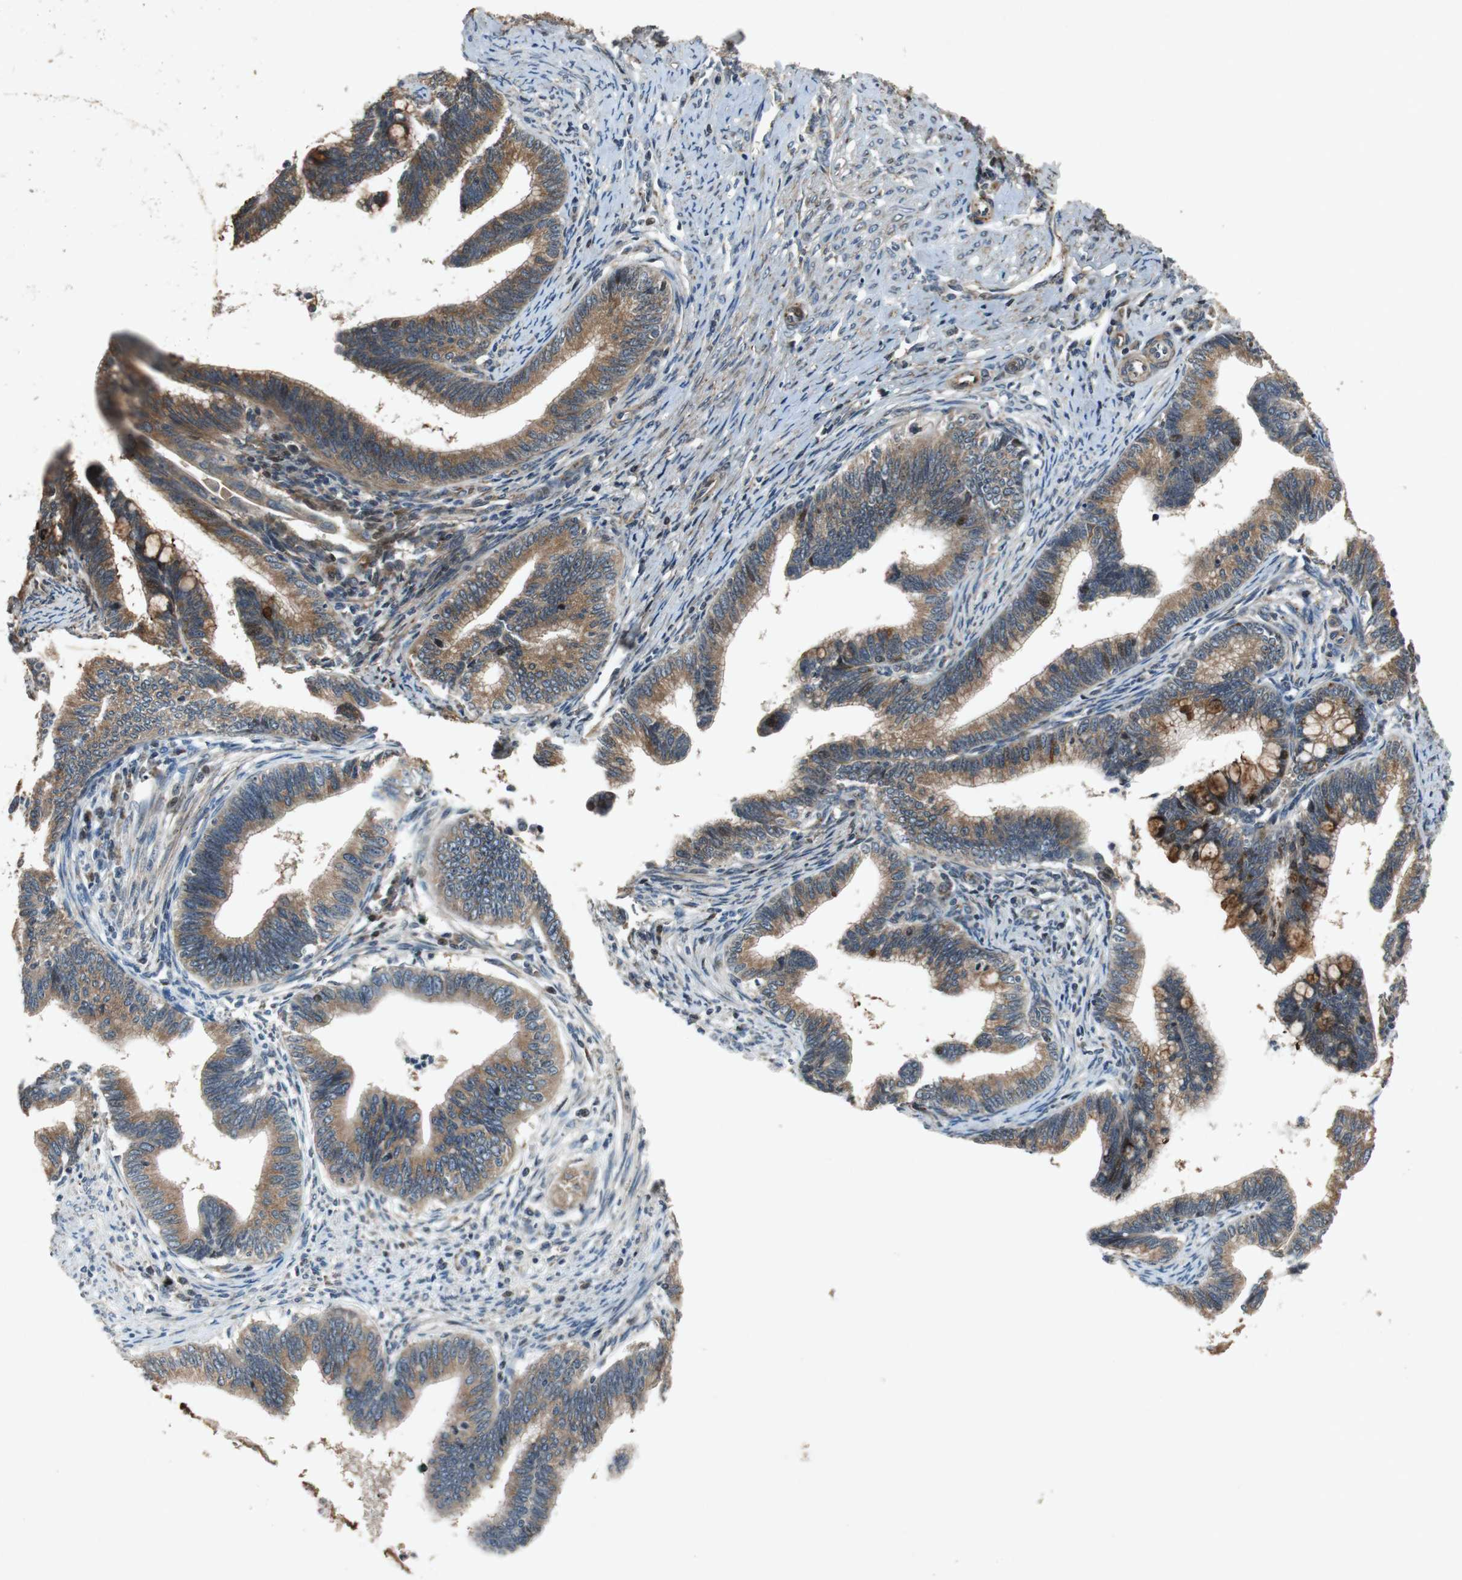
{"staining": {"intensity": "weak", "quantity": "25%-75%", "location": "cytoplasmic/membranous"}, "tissue": "cervical cancer", "cell_type": "Tumor cells", "image_type": "cancer", "snomed": [{"axis": "morphology", "description": "Adenocarcinoma, NOS"}, {"axis": "topography", "description": "Cervix"}], "caption": "This is an image of immunohistochemistry (IHC) staining of cervical cancer (adenocarcinoma), which shows weak staining in the cytoplasmic/membranous of tumor cells.", "gene": "TUBA4A", "patient": {"sex": "female", "age": 36}}